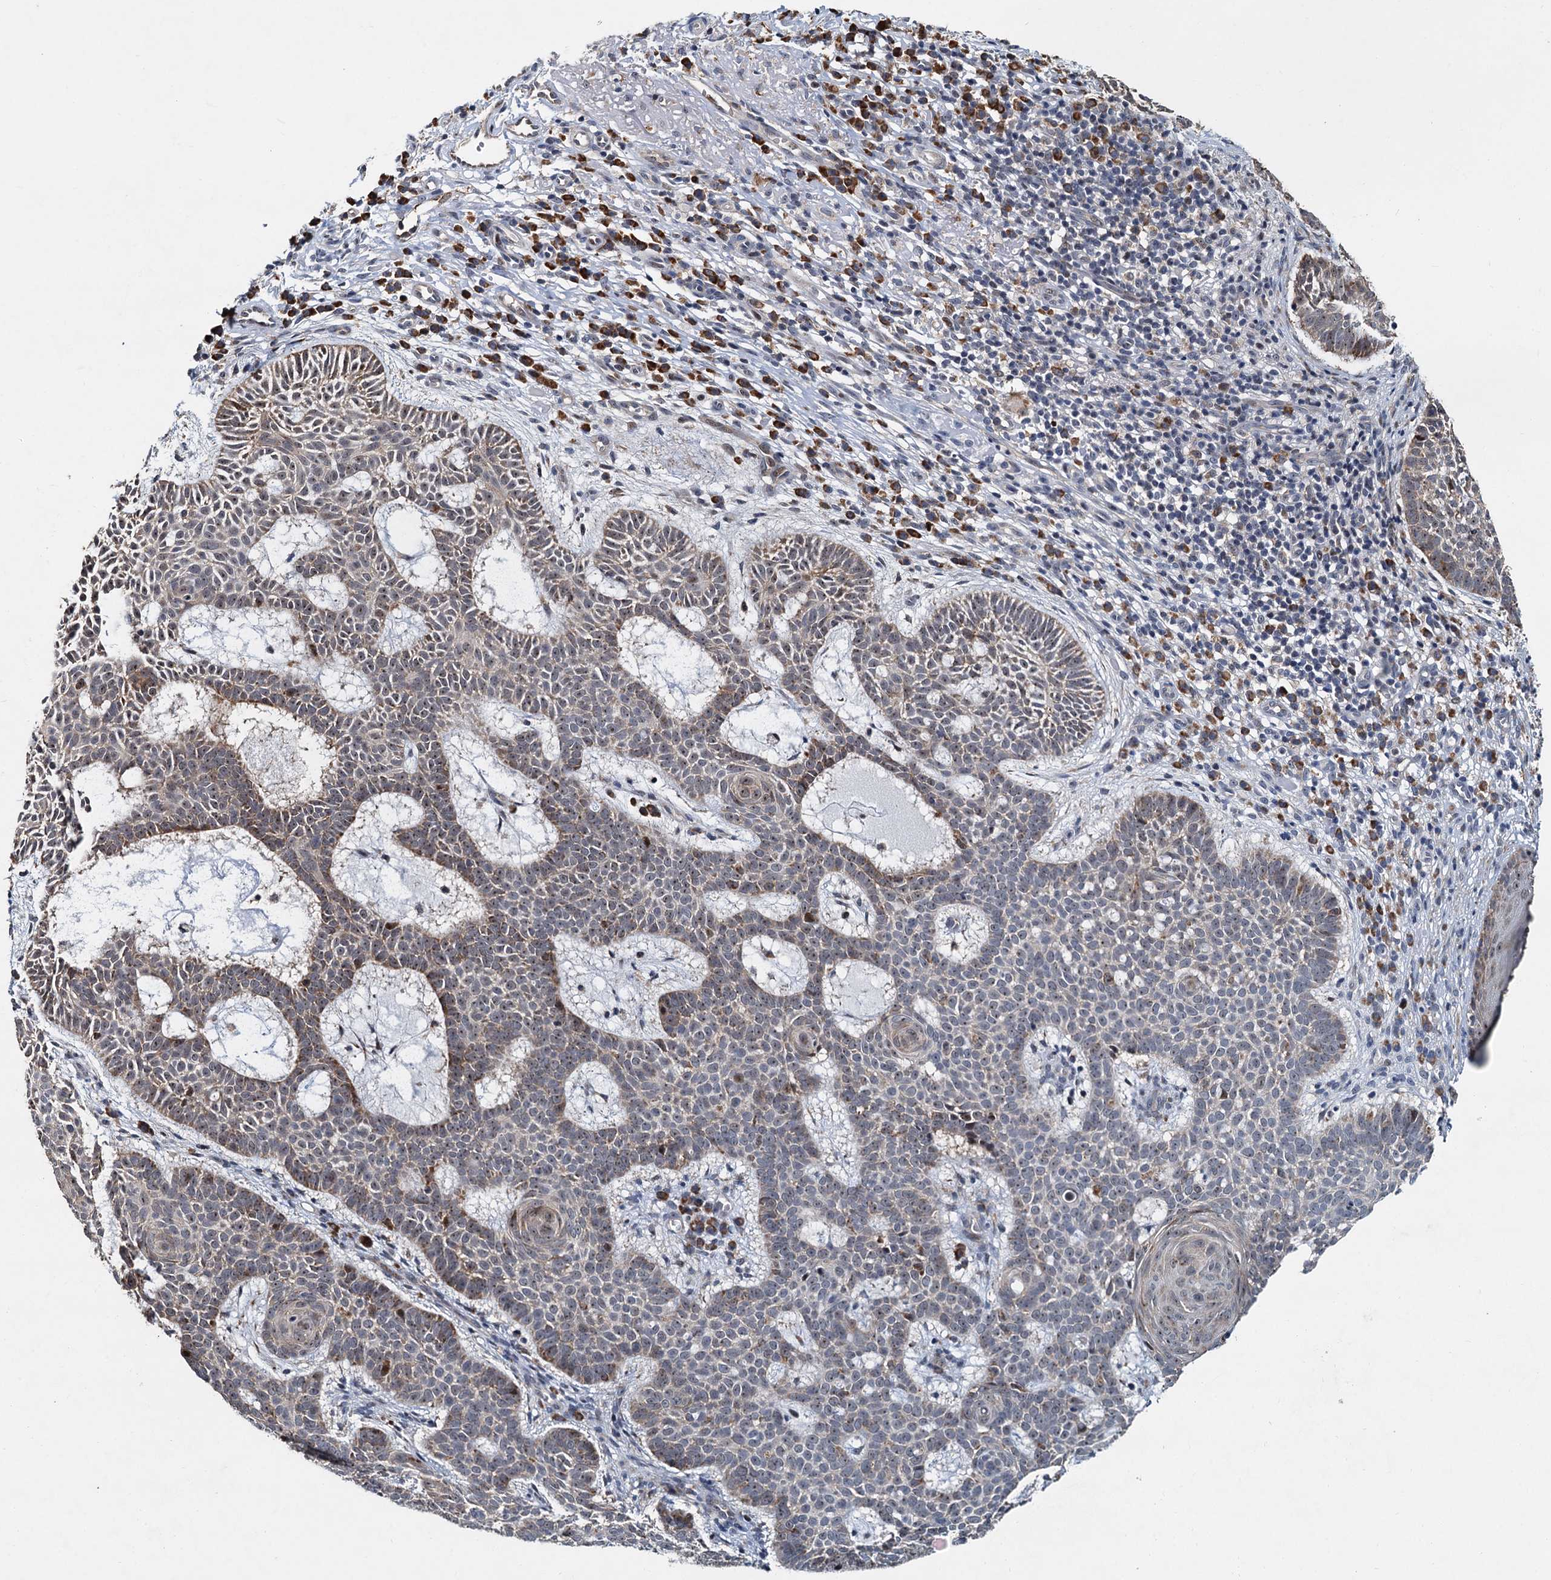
{"staining": {"intensity": "weak", "quantity": "25%-75%", "location": "cytoplasmic/membranous"}, "tissue": "skin cancer", "cell_type": "Tumor cells", "image_type": "cancer", "snomed": [{"axis": "morphology", "description": "Basal cell carcinoma"}, {"axis": "topography", "description": "Skin"}], "caption": "Skin basal cell carcinoma stained with immunohistochemistry exhibits weak cytoplasmic/membranous staining in approximately 25%-75% of tumor cells. (Brightfield microscopy of DAB IHC at high magnification).", "gene": "DNAJC21", "patient": {"sex": "male", "age": 85}}